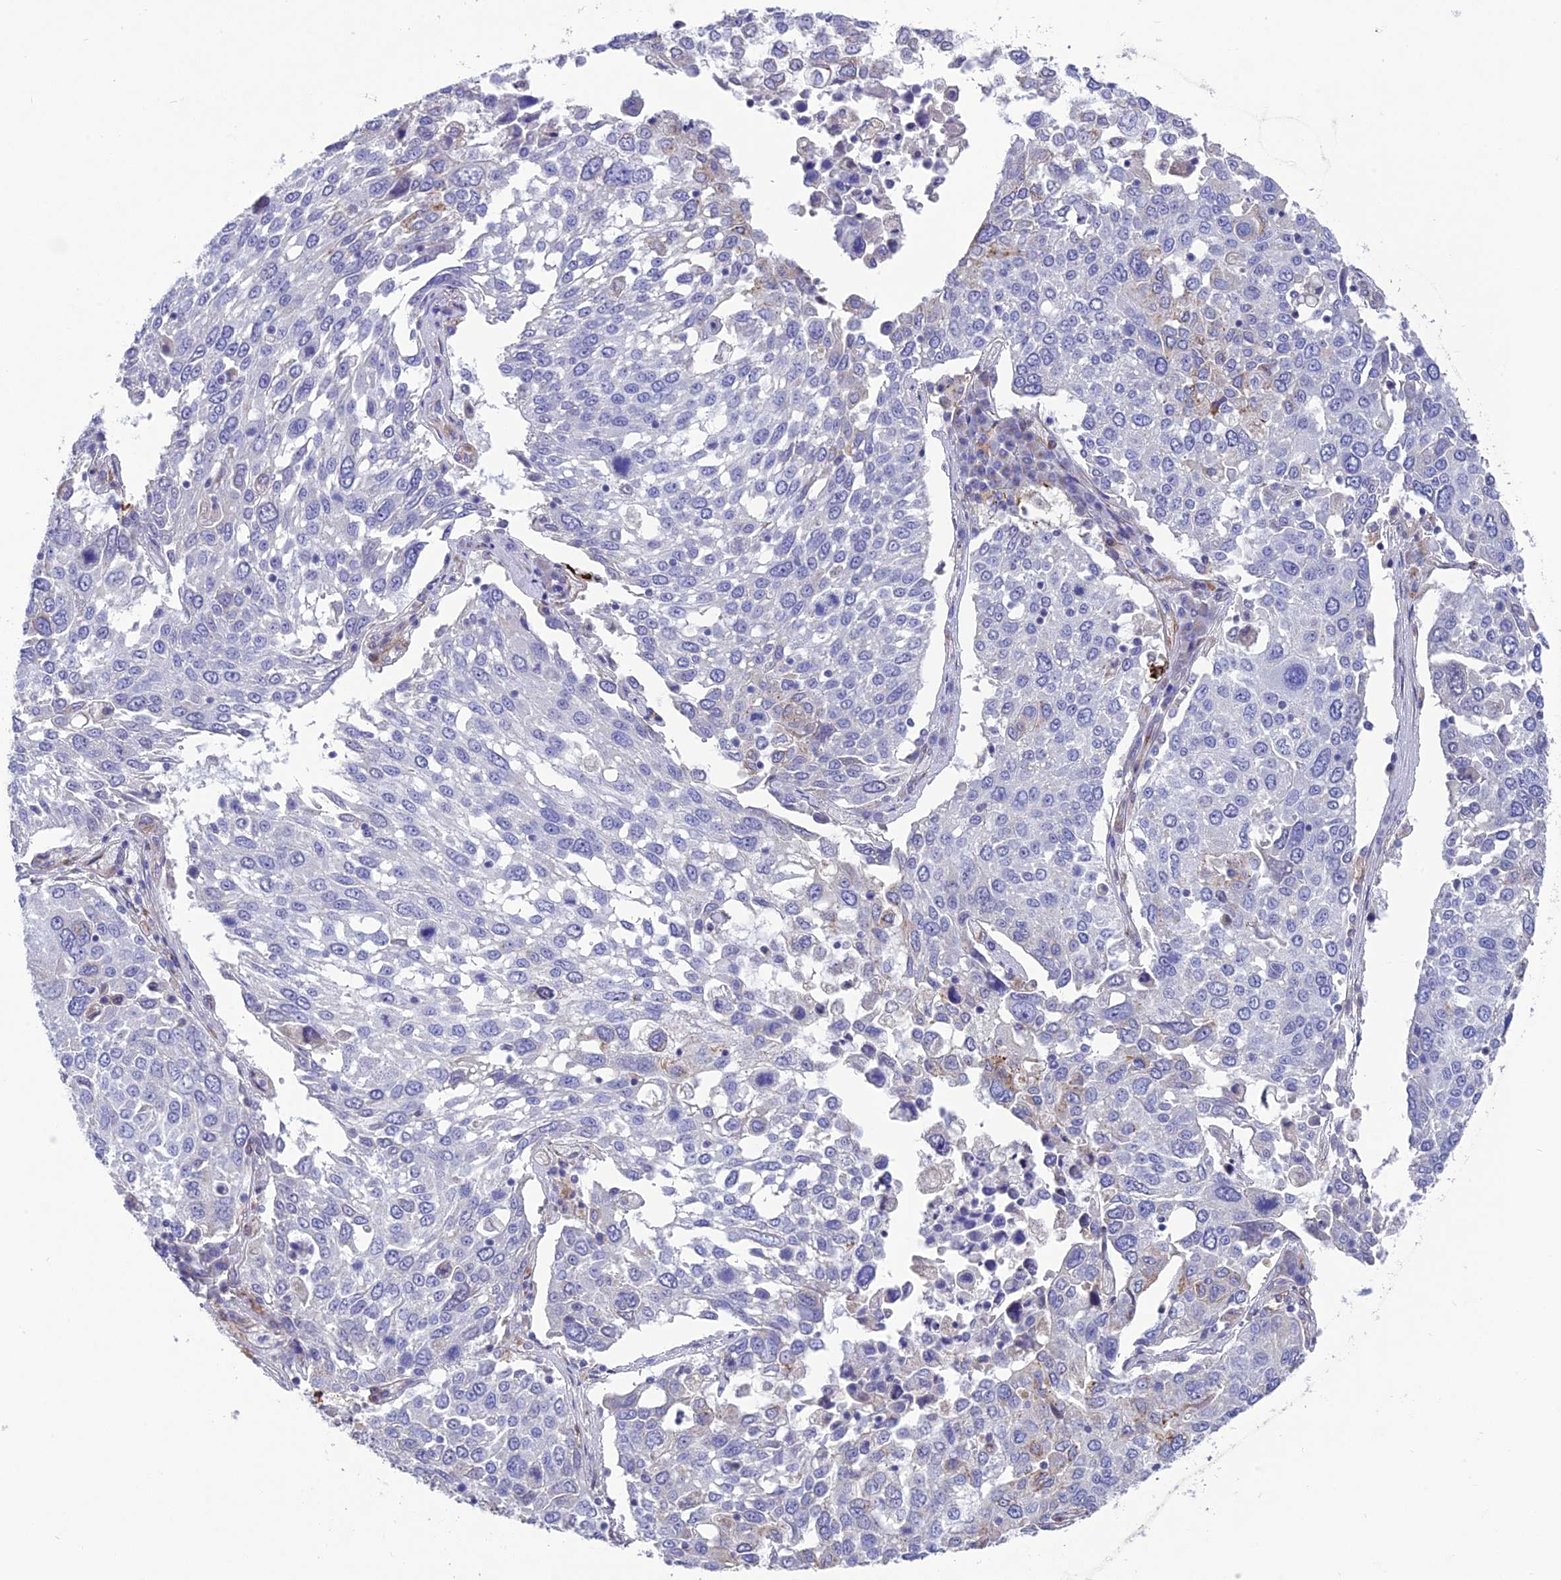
{"staining": {"intensity": "negative", "quantity": "none", "location": "none"}, "tissue": "lung cancer", "cell_type": "Tumor cells", "image_type": "cancer", "snomed": [{"axis": "morphology", "description": "Squamous cell carcinoma, NOS"}, {"axis": "topography", "description": "Lung"}], "caption": "This is a image of IHC staining of squamous cell carcinoma (lung), which shows no staining in tumor cells.", "gene": "TNS1", "patient": {"sex": "male", "age": 65}}